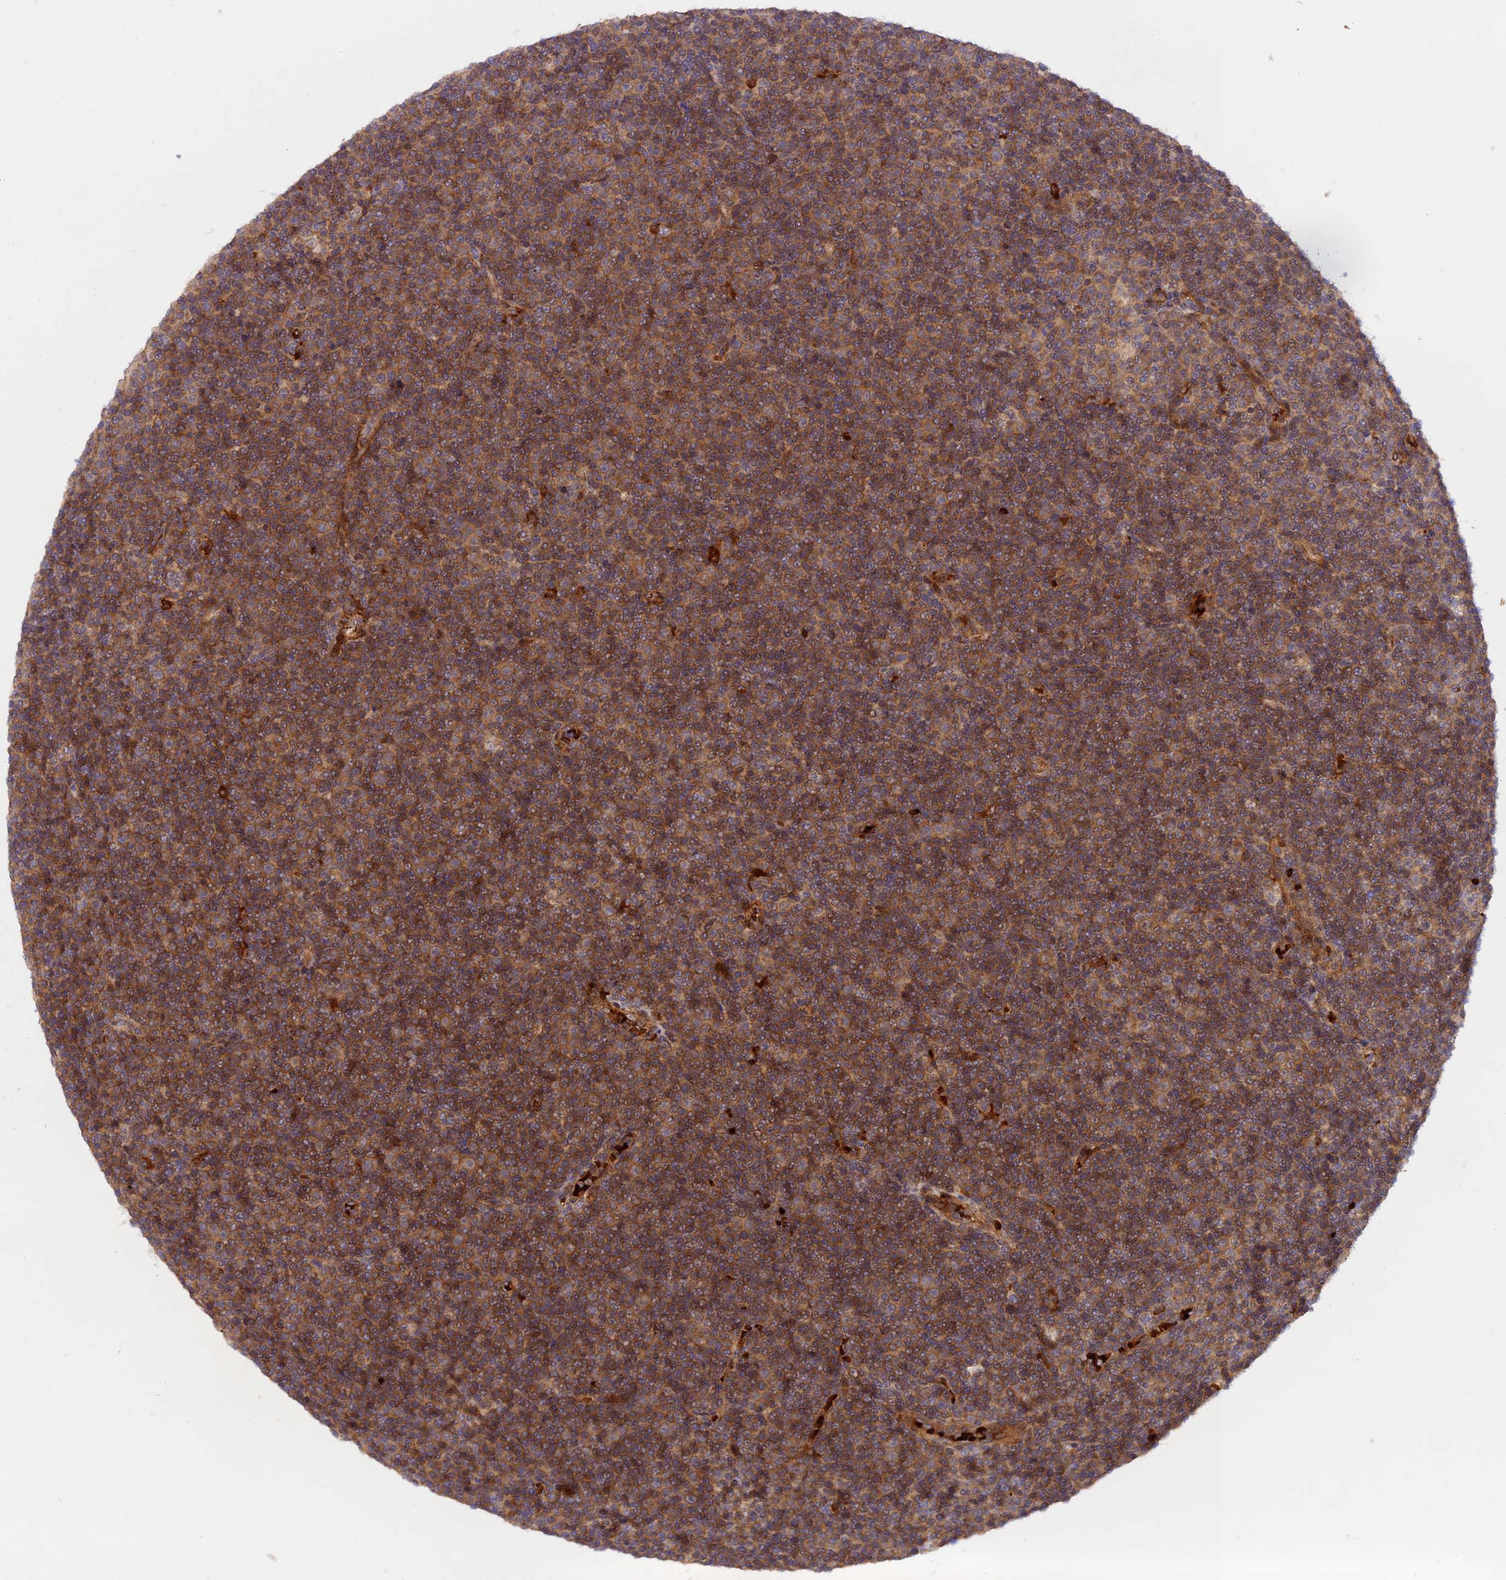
{"staining": {"intensity": "moderate", "quantity": ">75%", "location": "cytoplasmic/membranous"}, "tissue": "lymphoma", "cell_type": "Tumor cells", "image_type": "cancer", "snomed": [{"axis": "morphology", "description": "Malignant lymphoma, non-Hodgkin's type, Low grade"}, {"axis": "topography", "description": "Lymph node"}], "caption": "Protein analysis of malignant lymphoma, non-Hodgkin's type (low-grade) tissue reveals moderate cytoplasmic/membranous positivity in about >75% of tumor cells. Immunohistochemistry stains the protein in brown and the nuclei are stained blue.", "gene": "WDFY4", "patient": {"sex": "female", "age": 67}}